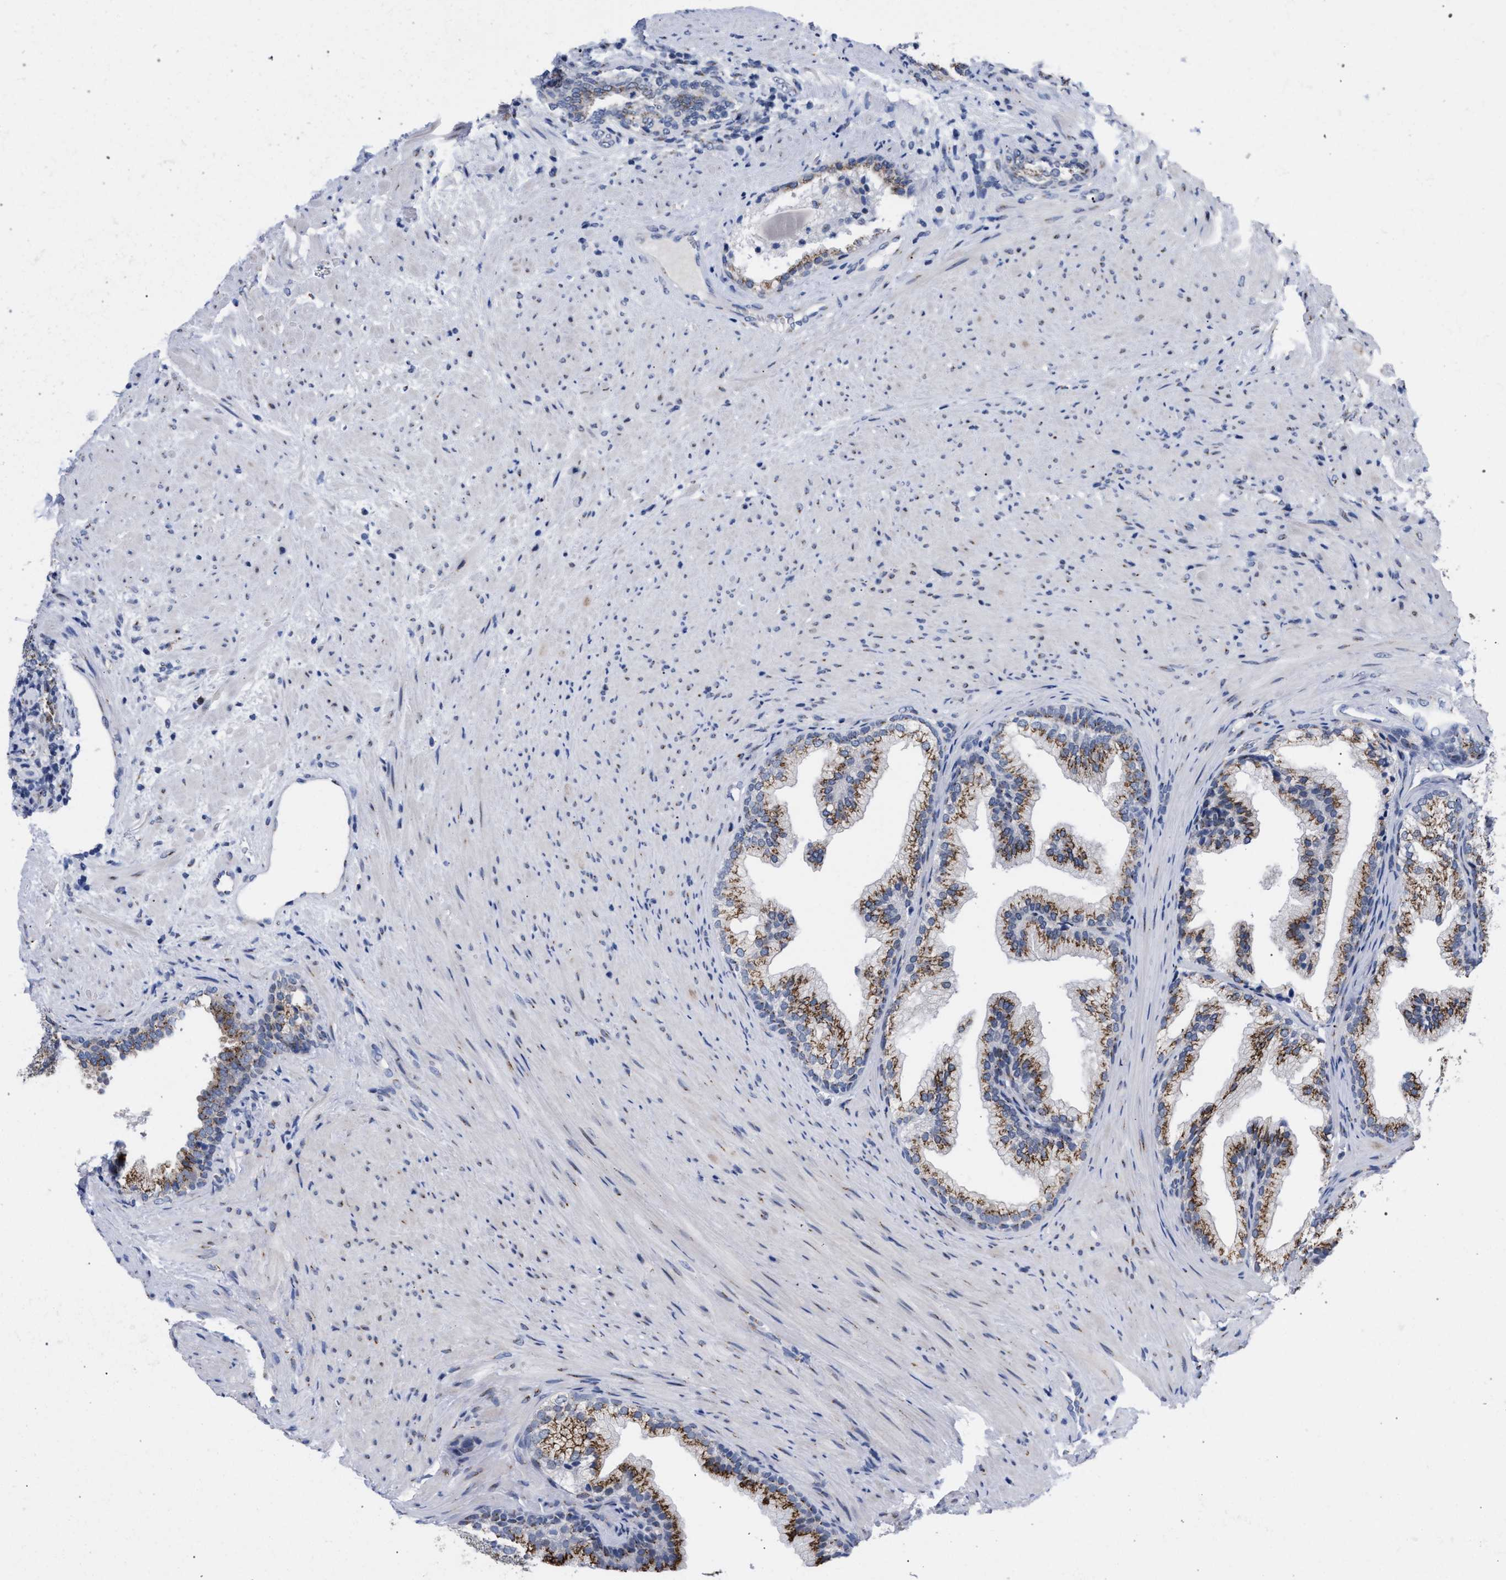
{"staining": {"intensity": "moderate", "quantity": ">75%", "location": "cytoplasmic/membranous"}, "tissue": "prostate", "cell_type": "Glandular cells", "image_type": "normal", "snomed": [{"axis": "morphology", "description": "Normal tissue, NOS"}, {"axis": "topography", "description": "Prostate"}], "caption": "Immunohistochemistry histopathology image of unremarkable human prostate stained for a protein (brown), which displays medium levels of moderate cytoplasmic/membranous staining in about >75% of glandular cells.", "gene": "GOLGA2", "patient": {"sex": "male", "age": 76}}